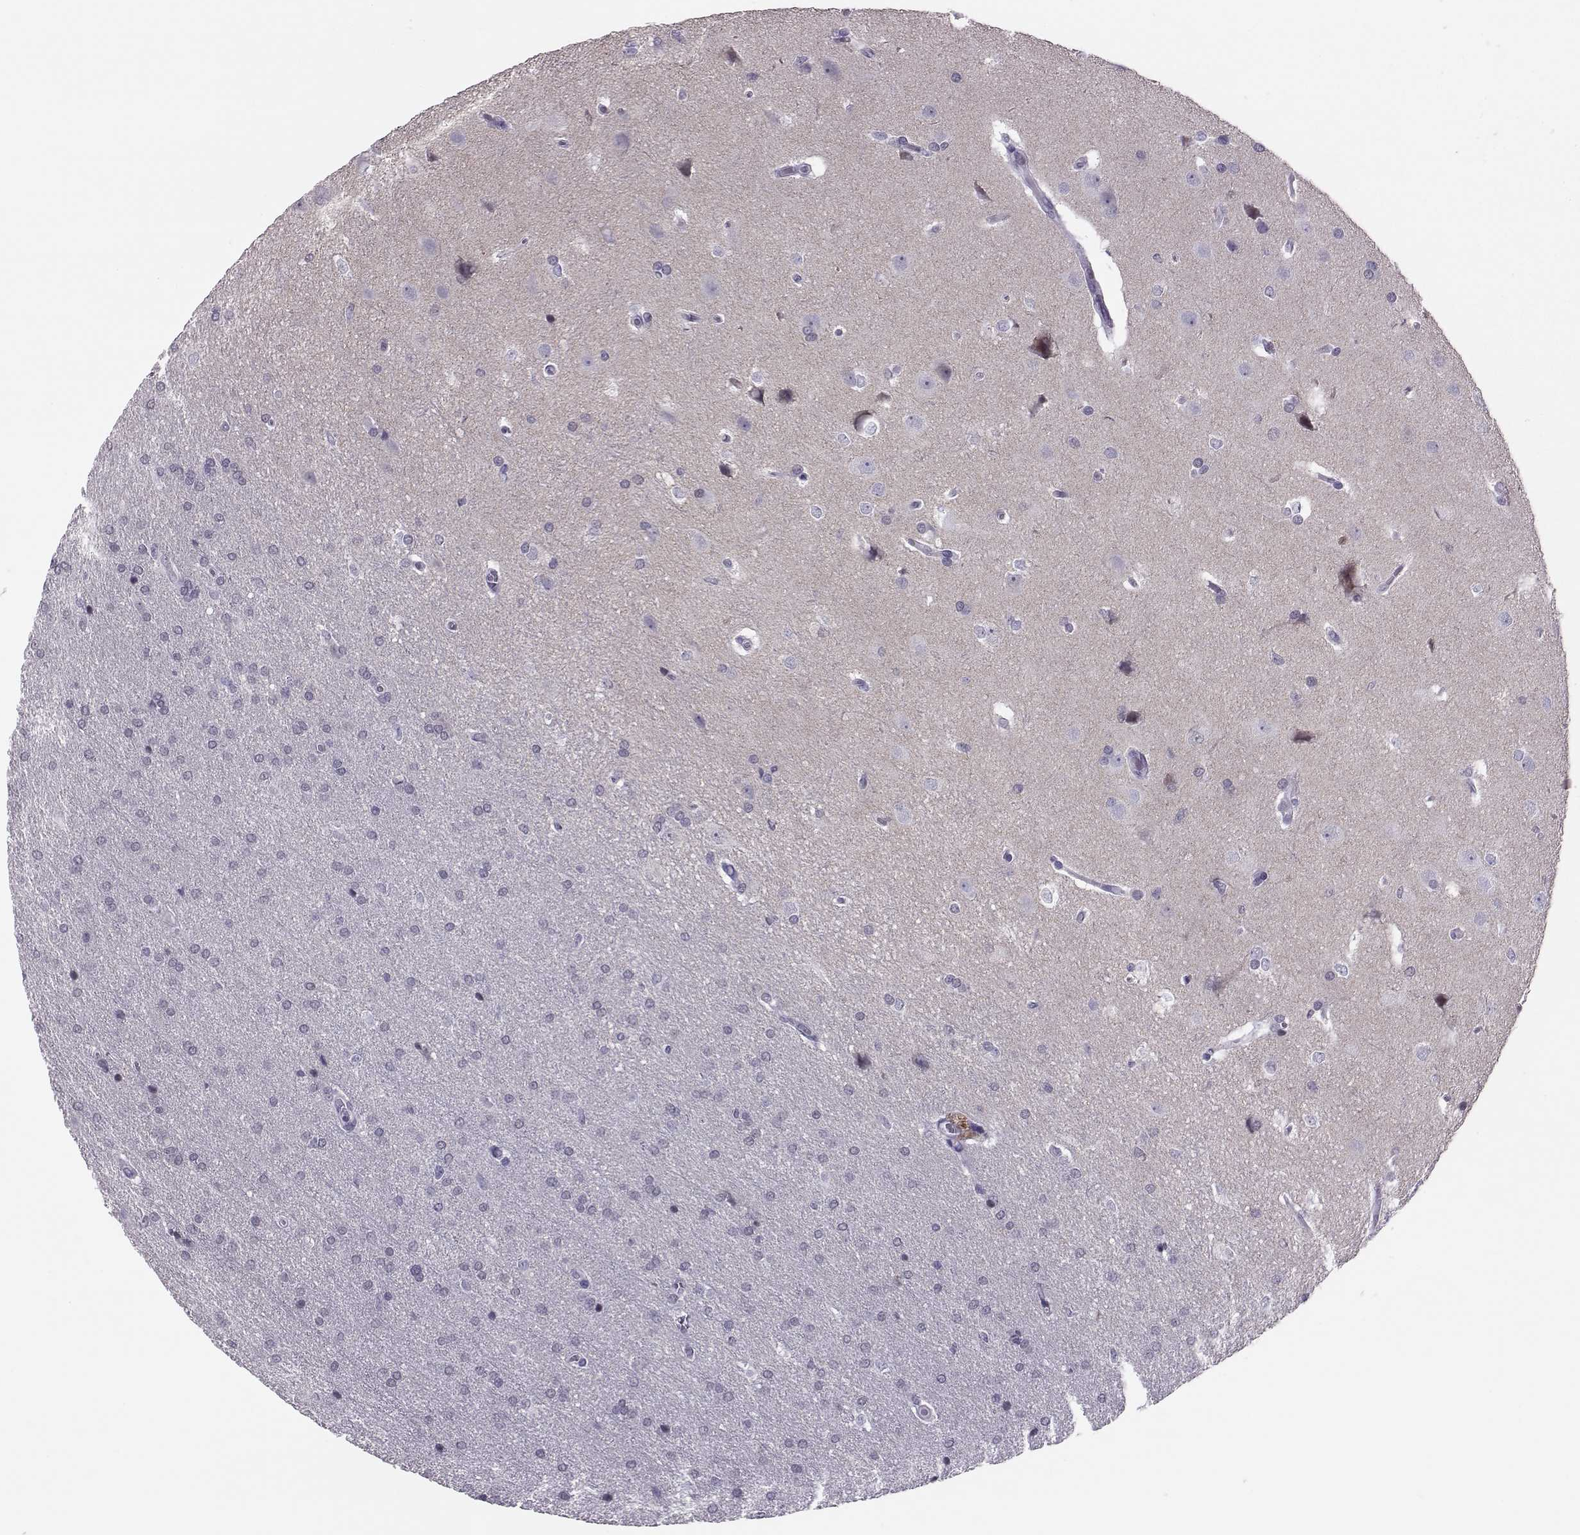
{"staining": {"intensity": "negative", "quantity": "none", "location": "none"}, "tissue": "glioma", "cell_type": "Tumor cells", "image_type": "cancer", "snomed": [{"axis": "morphology", "description": "Glioma, malignant, Low grade"}, {"axis": "topography", "description": "Brain"}], "caption": "Immunohistochemical staining of low-grade glioma (malignant) shows no significant positivity in tumor cells.", "gene": "DNAAF1", "patient": {"sex": "female", "age": 32}}